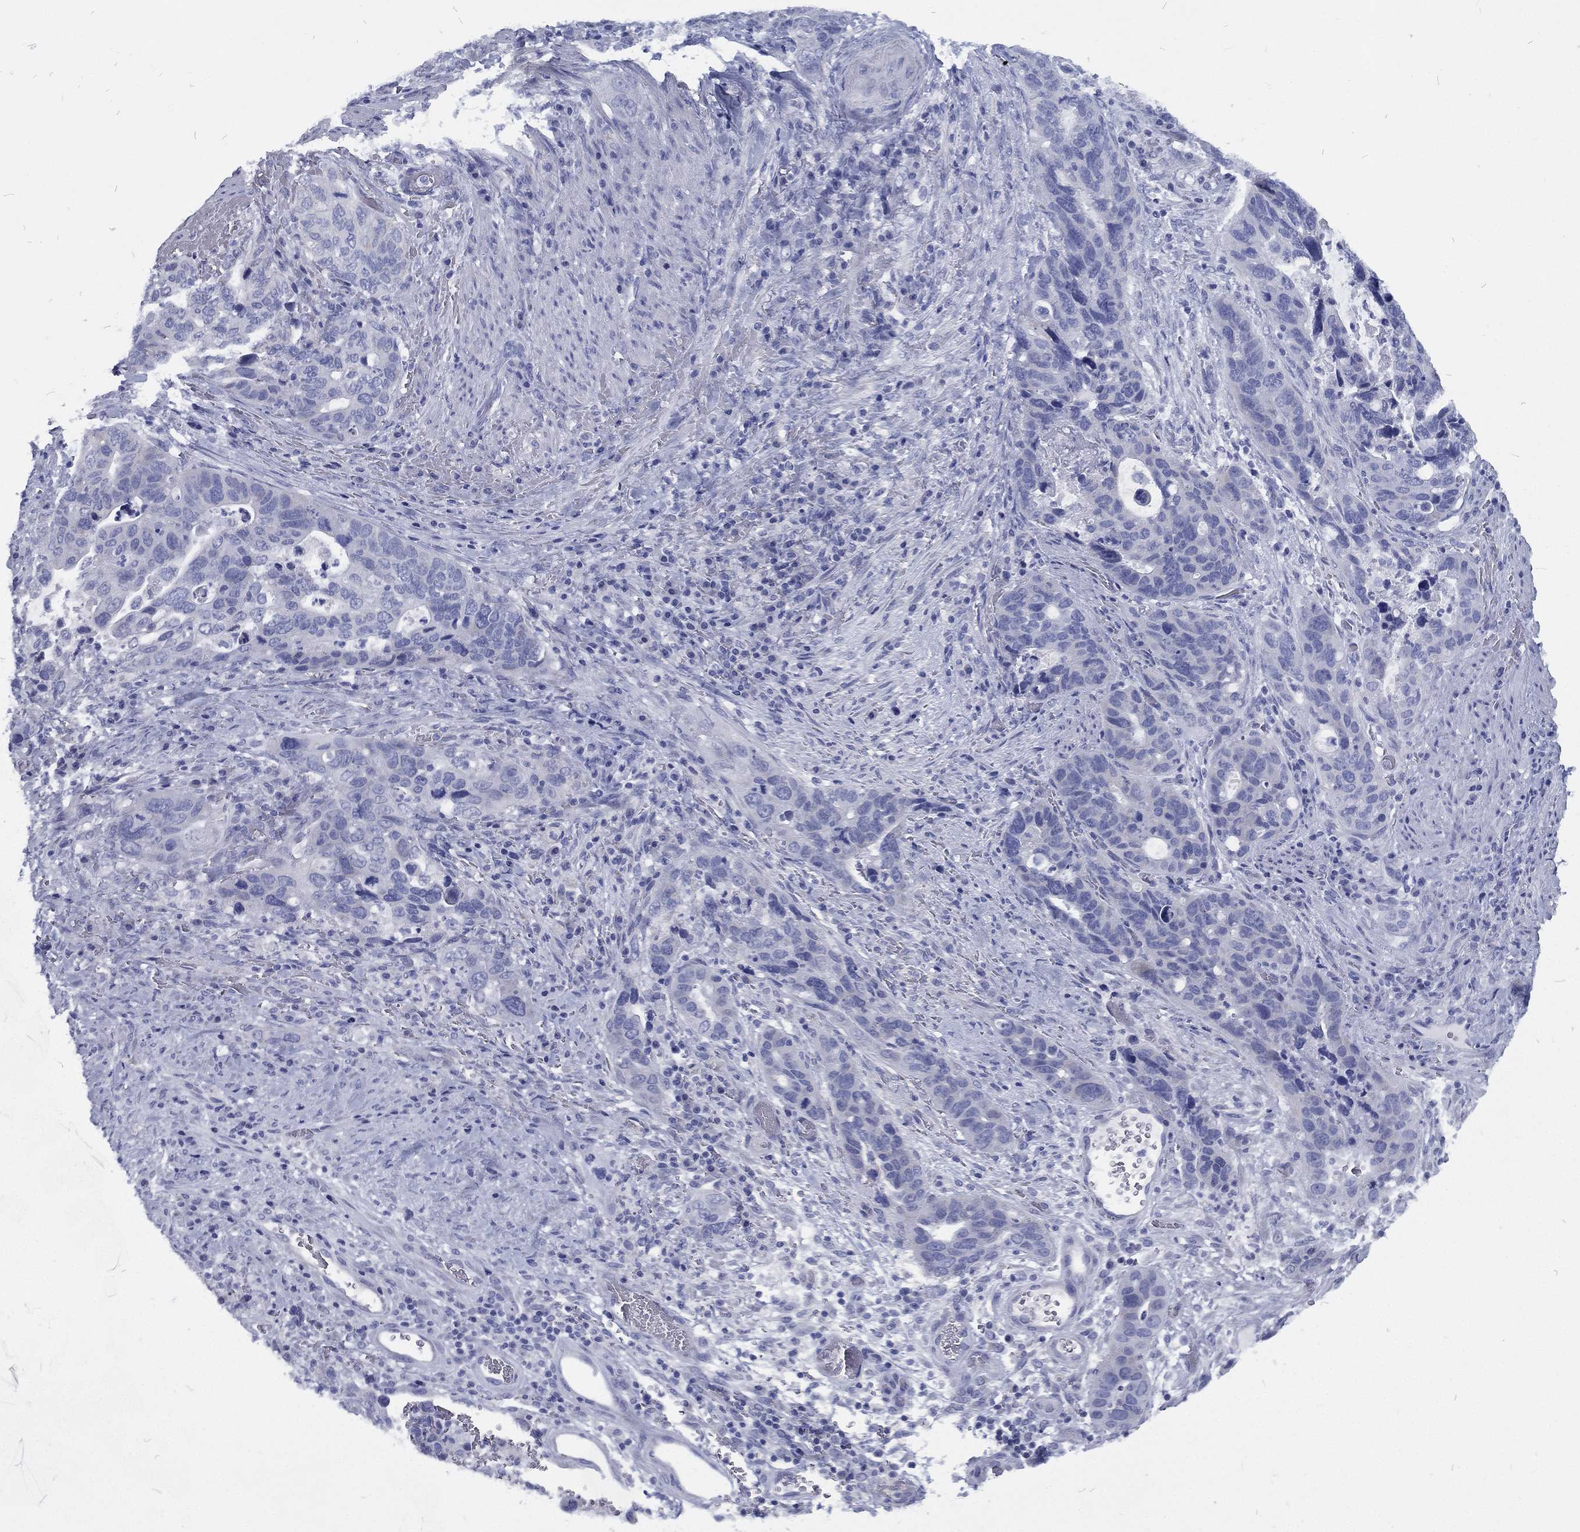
{"staining": {"intensity": "negative", "quantity": "none", "location": "none"}, "tissue": "stomach cancer", "cell_type": "Tumor cells", "image_type": "cancer", "snomed": [{"axis": "morphology", "description": "Adenocarcinoma, NOS"}, {"axis": "topography", "description": "Stomach"}], "caption": "Immunohistochemistry (IHC) of human stomach cancer reveals no staining in tumor cells. The staining was performed using DAB to visualize the protein expression in brown, while the nuclei were stained in blue with hematoxylin (Magnification: 20x).", "gene": "RSPH4A", "patient": {"sex": "male", "age": 54}}